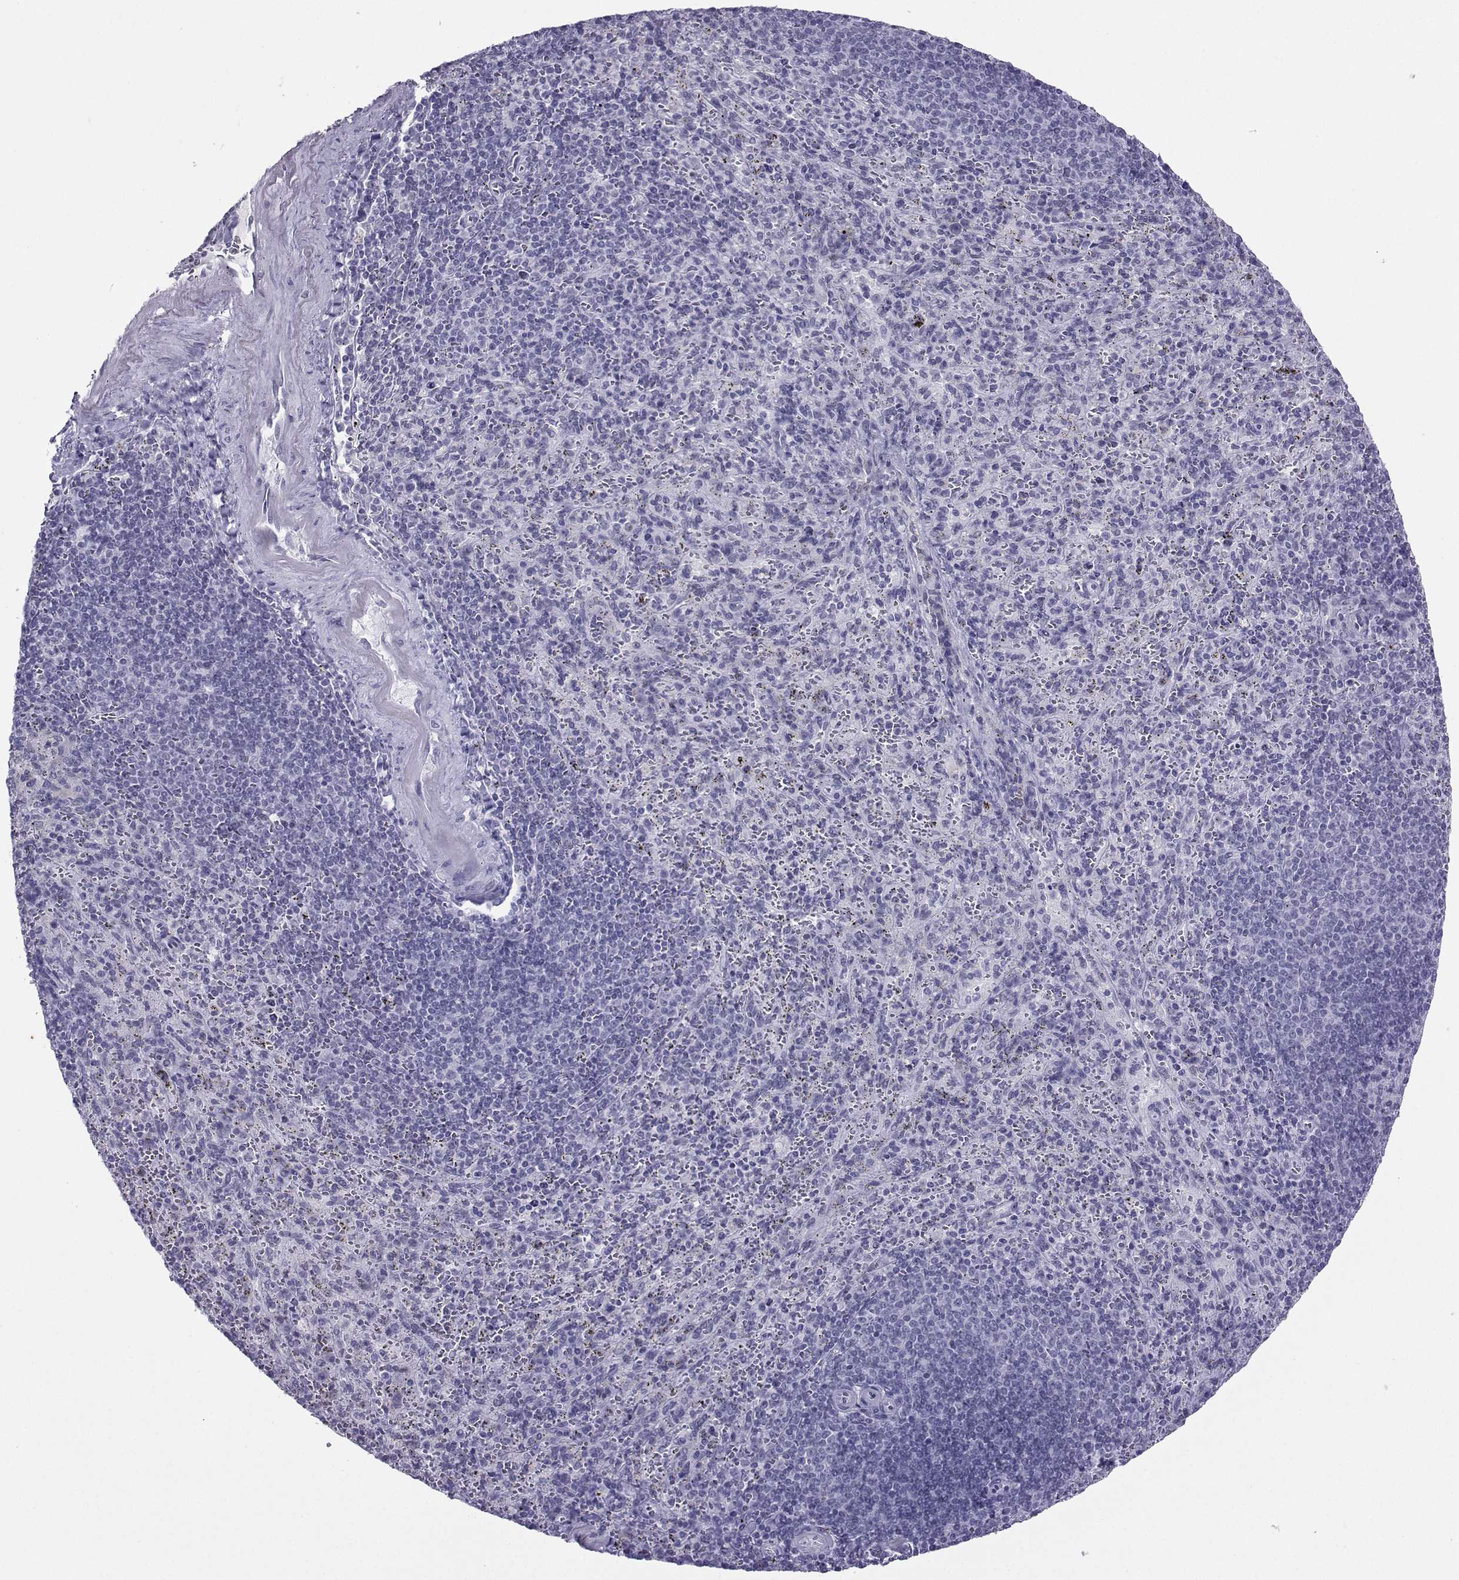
{"staining": {"intensity": "negative", "quantity": "none", "location": "none"}, "tissue": "spleen", "cell_type": "Cells in red pulp", "image_type": "normal", "snomed": [{"axis": "morphology", "description": "Normal tissue, NOS"}, {"axis": "topography", "description": "Spleen"}], "caption": "High power microscopy histopathology image of an immunohistochemistry photomicrograph of normal spleen, revealing no significant staining in cells in red pulp. Brightfield microscopy of IHC stained with DAB (3,3'-diaminobenzidine) (brown) and hematoxylin (blue), captured at high magnification.", "gene": "LORICRIN", "patient": {"sex": "male", "age": 57}}